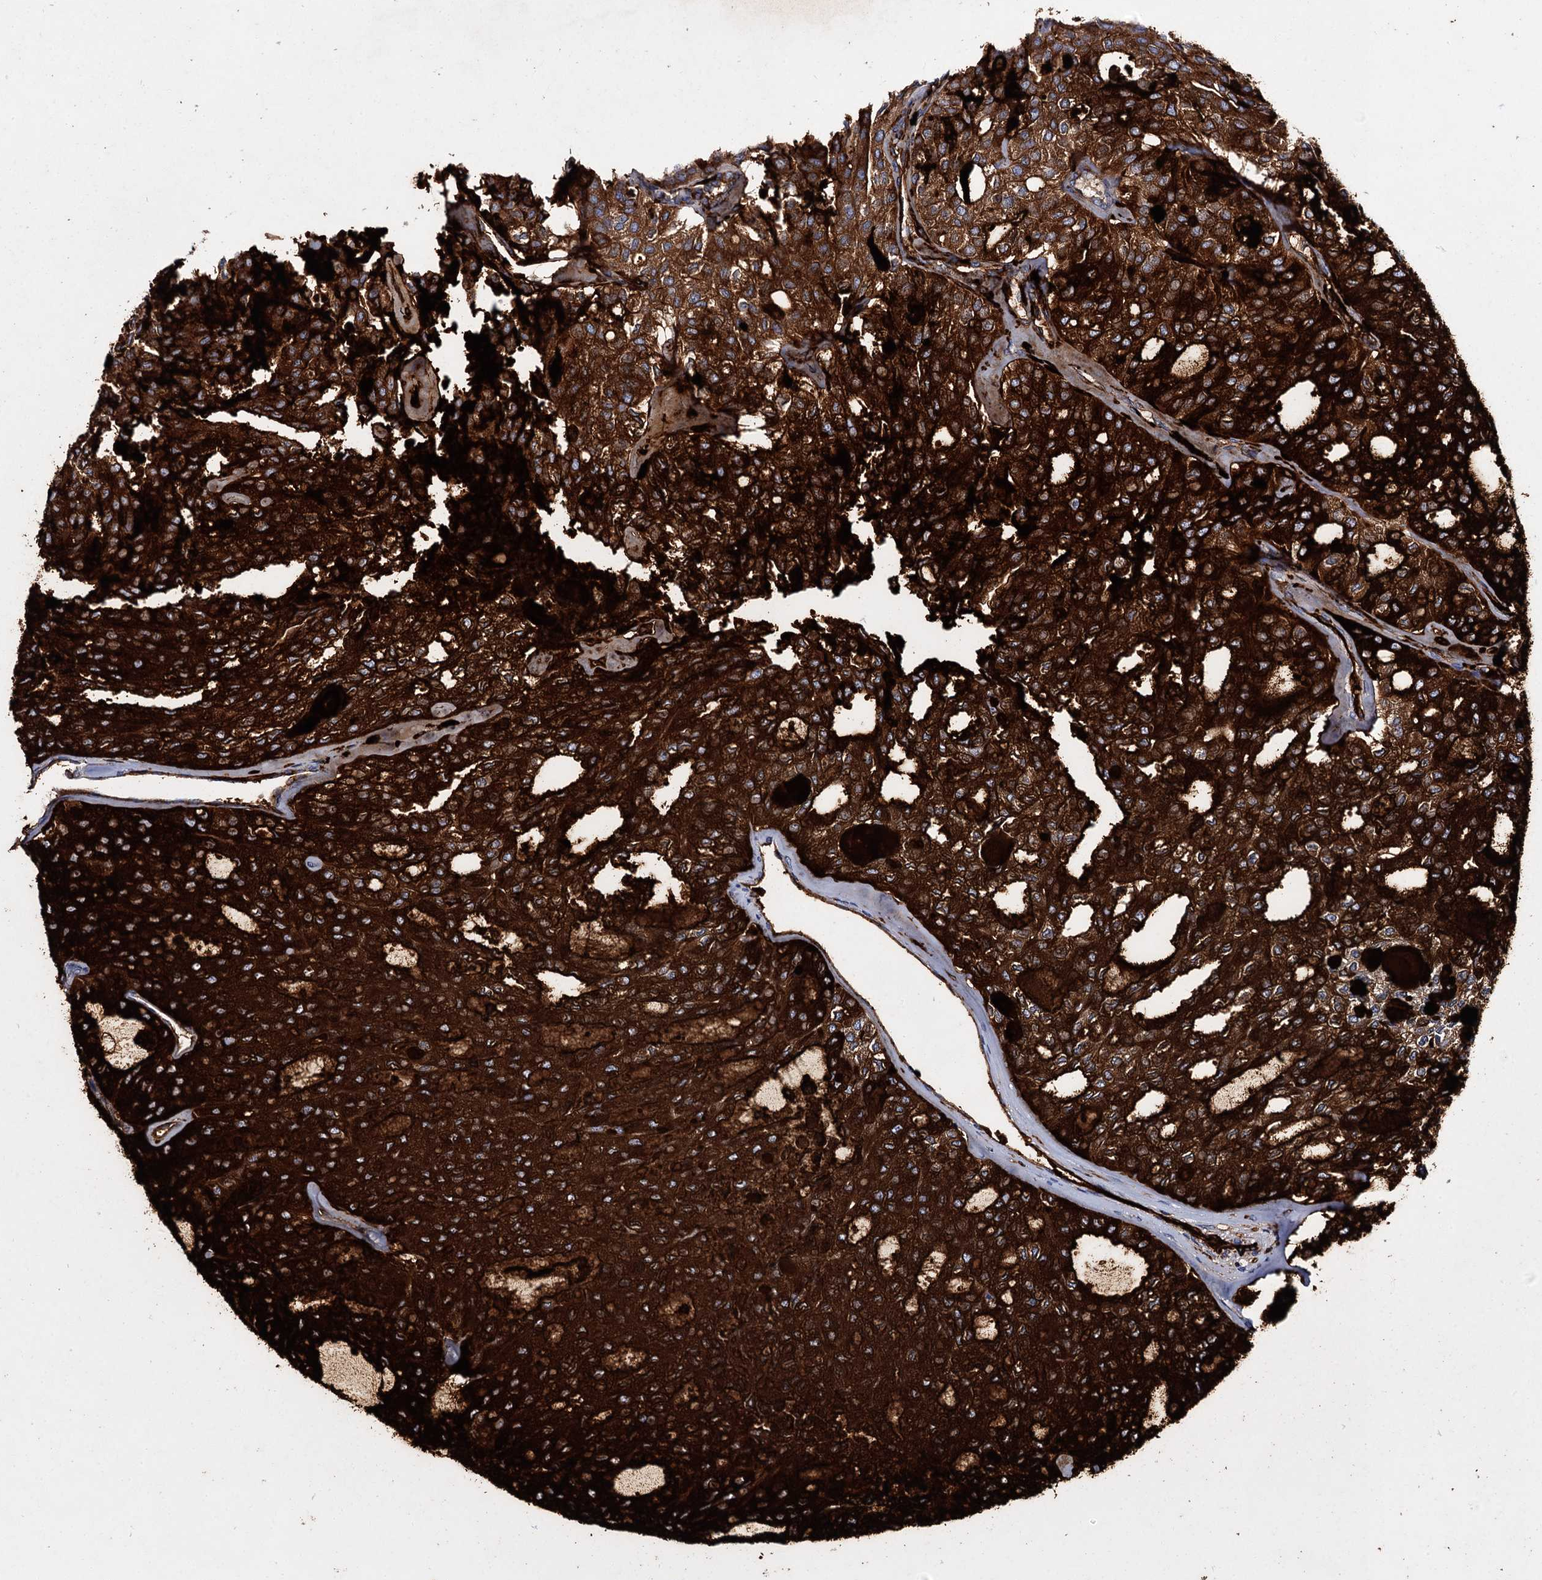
{"staining": {"intensity": "strong", "quantity": ">75%", "location": "cytoplasmic/membranous"}, "tissue": "thyroid cancer", "cell_type": "Tumor cells", "image_type": "cancer", "snomed": [{"axis": "morphology", "description": "Follicular adenoma carcinoma, NOS"}, {"axis": "topography", "description": "Thyroid gland"}], "caption": "A high amount of strong cytoplasmic/membranous positivity is seen in about >75% of tumor cells in thyroid cancer (follicular adenoma carcinoma) tissue.", "gene": "UBASH3B", "patient": {"sex": "male", "age": 75}}